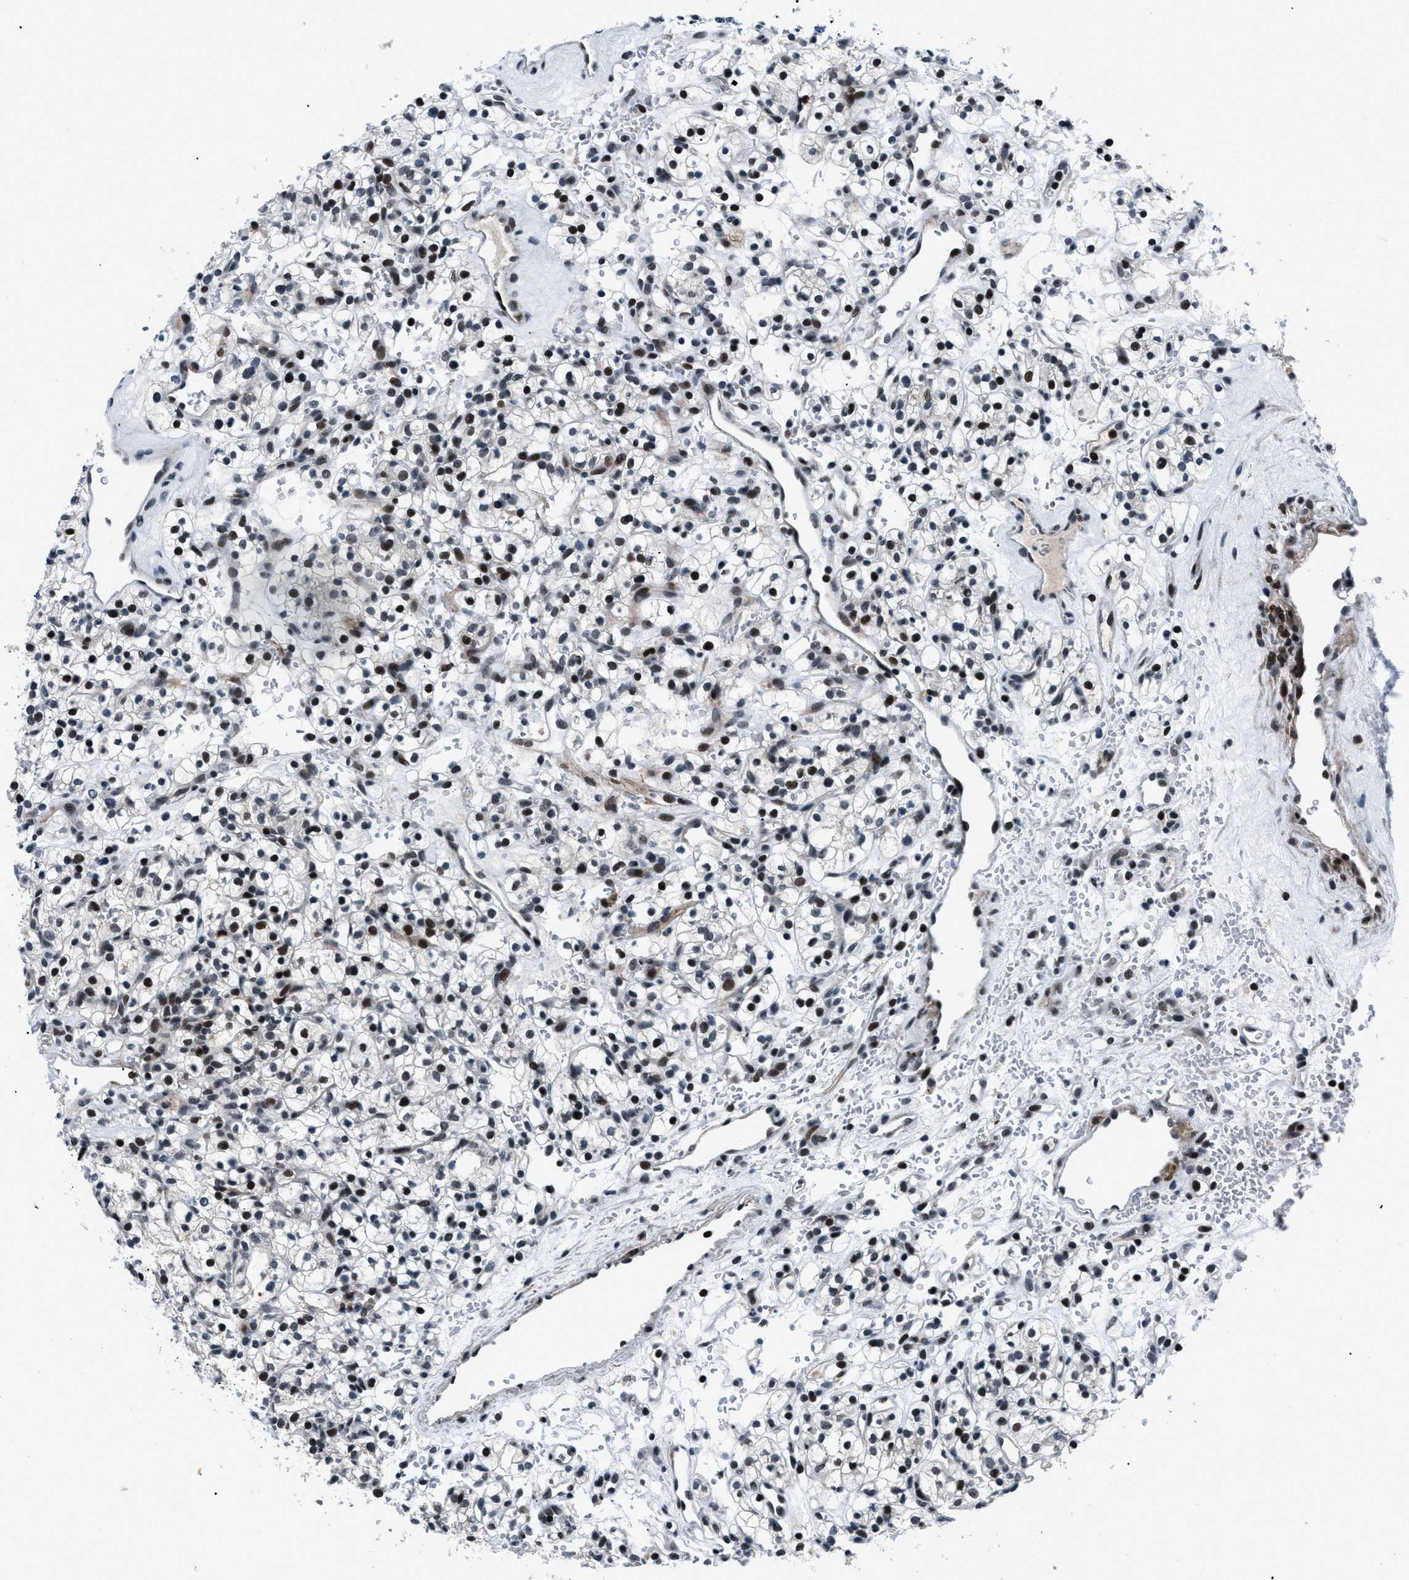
{"staining": {"intensity": "strong", "quantity": ">75%", "location": "nuclear"}, "tissue": "renal cancer", "cell_type": "Tumor cells", "image_type": "cancer", "snomed": [{"axis": "morphology", "description": "Adenocarcinoma, NOS"}, {"axis": "topography", "description": "Kidney"}], "caption": "This histopathology image displays adenocarcinoma (renal) stained with IHC to label a protein in brown. The nuclear of tumor cells show strong positivity for the protein. Nuclei are counter-stained blue.", "gene": "SMARCB1", "patient": {"sex": "female", "age": 57}}